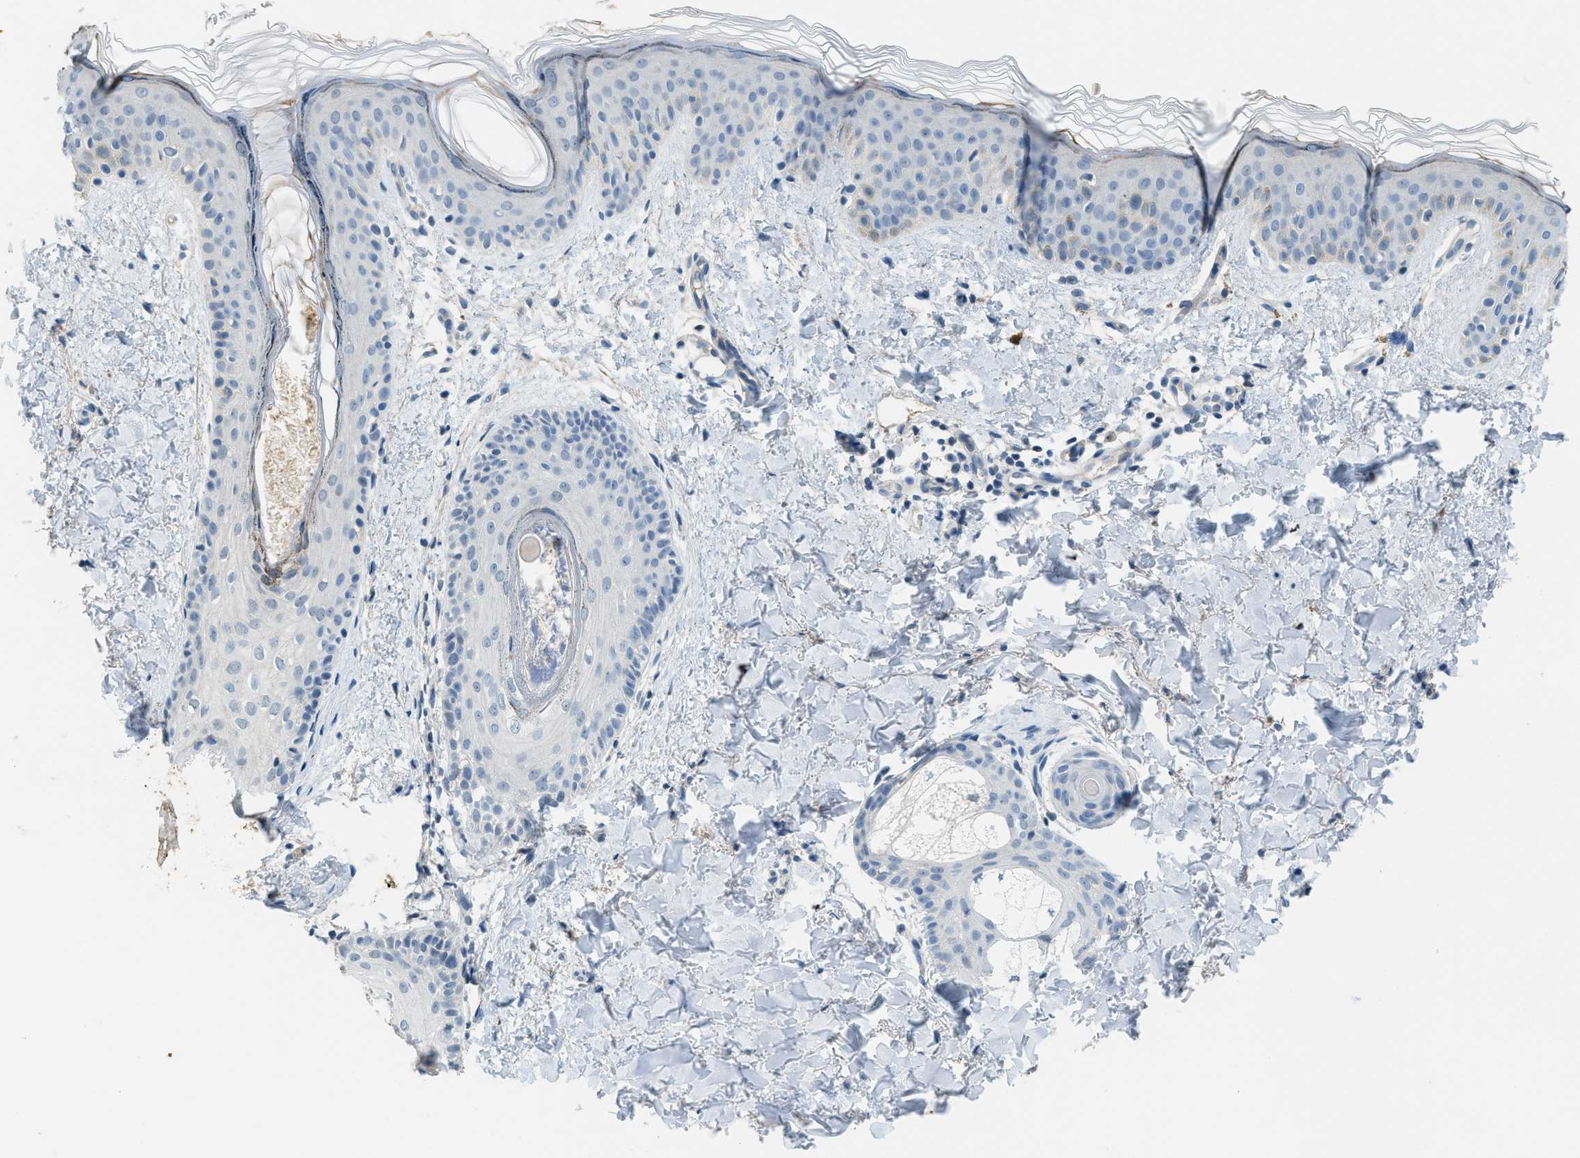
{"staining": {"intensity": "weak", "quantity": "<25%", "location": "cytoplasmic/membranous"}, "tissue": "skin", "cell_type": "Fibroblasts", "image_type": "normal", "snomed": [{"axis": "morphology", "description": "Normal tissue, NOS"}, {"axis": "topography", "description": "Skin"}], "caption": "This is a micrograph of immunohistochemistry (IHC) staining of unremarkable skin, which shows no positivity in fibroblasts.", "gene": "TMEM154", "patient": {"sex": "male", "age": 40}}